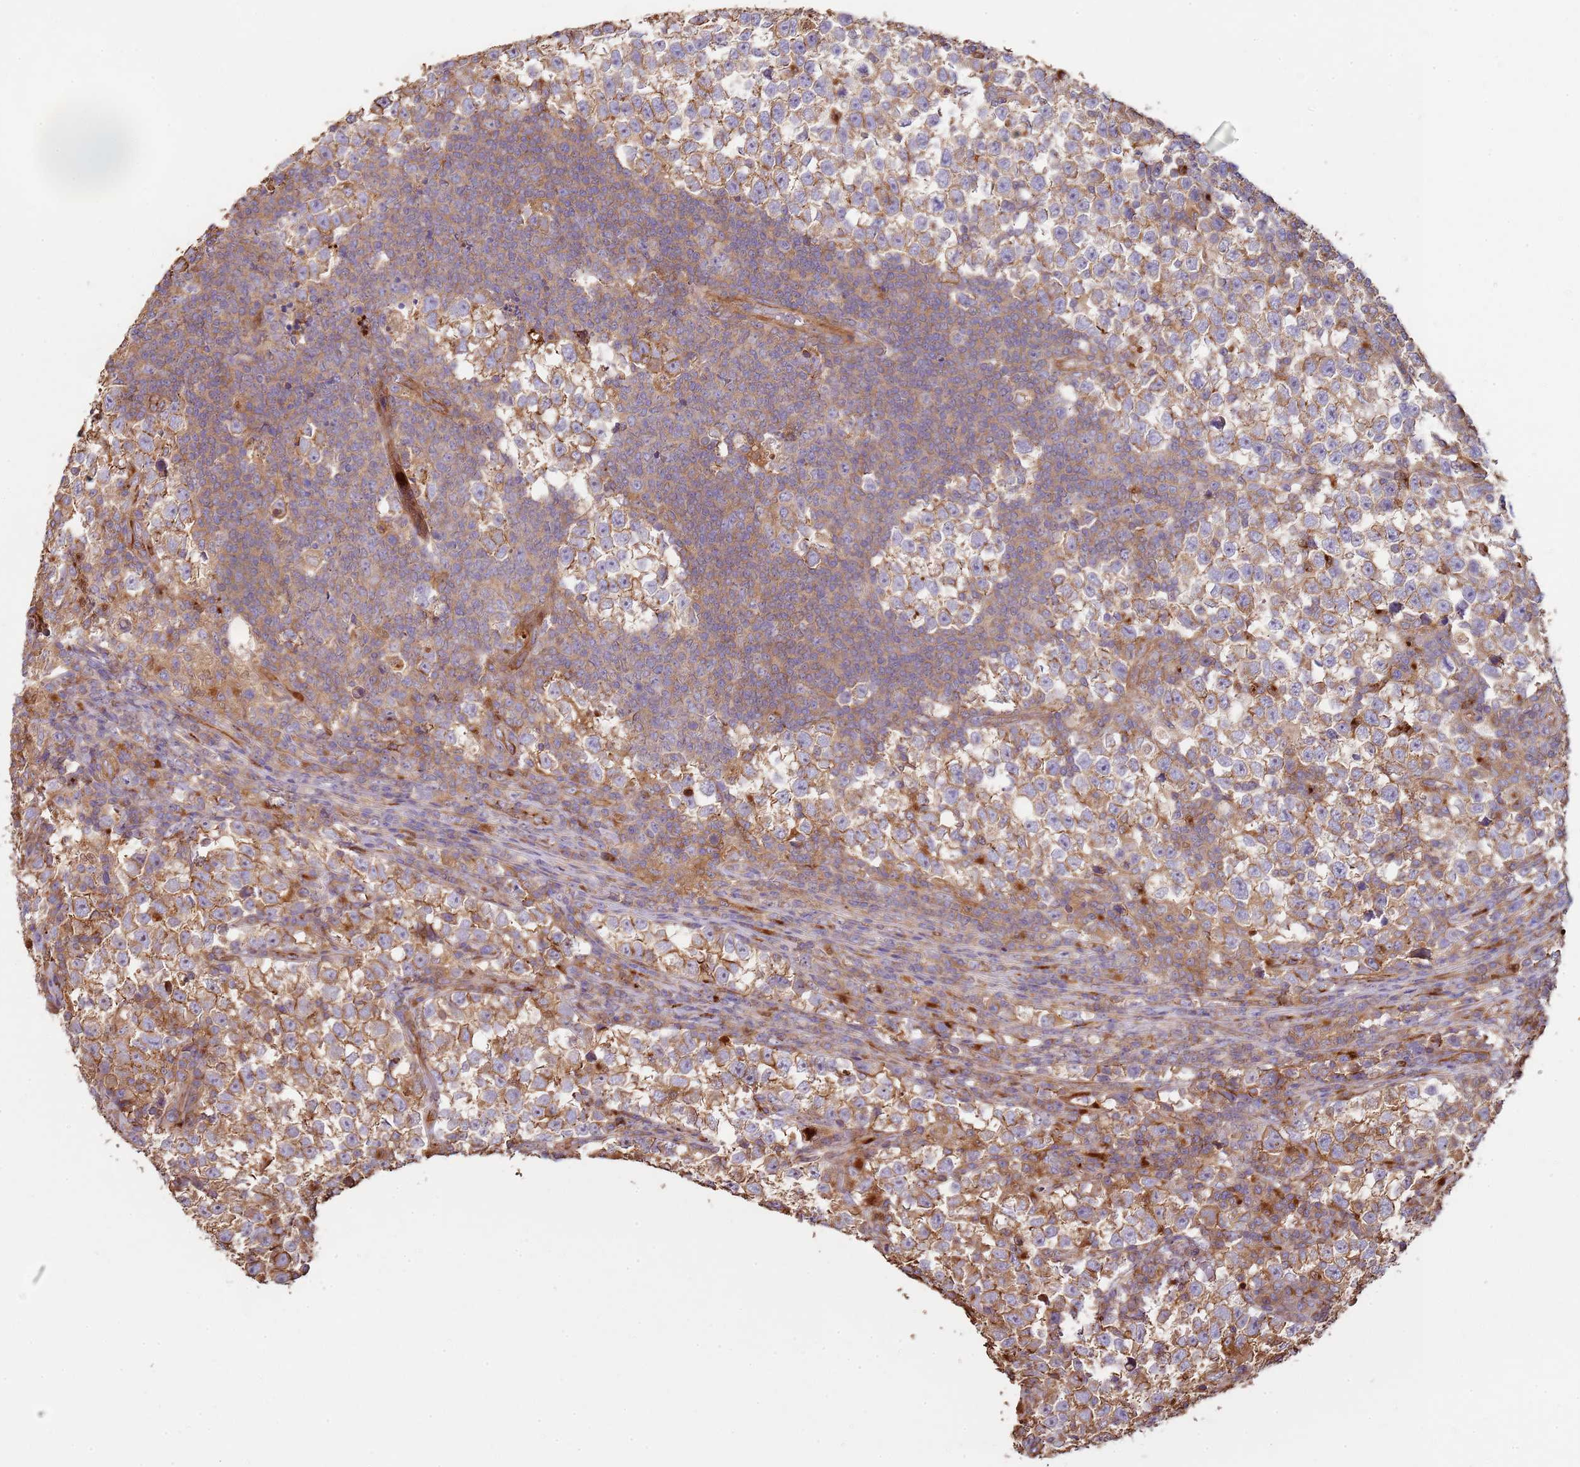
{"staining": {"intensity": "moderate", "quantity": ">75%", "location": "cytoplasmic/membranous"}, "tissue": "testis cancer", "cell_type": "Tumor cells", "image_type": "cancer", "snomed": [{"axis": "morphology", "description": "Normal tissue, NOS"}, {"axis": "morphology", "description": "Seminoma, NOS"}, {"axis": "topography", "description": "Testis"}], "caption": "IHC (DAB (3,3'-diaminobenzidine)) staining of testis cancer (seminoma) displays moderate cytoplasmic/membranous protein positivity in about >75% of tumor cells.", "gene": "NDUFAF4", "patient": {"sex": "male", "age": 43}}